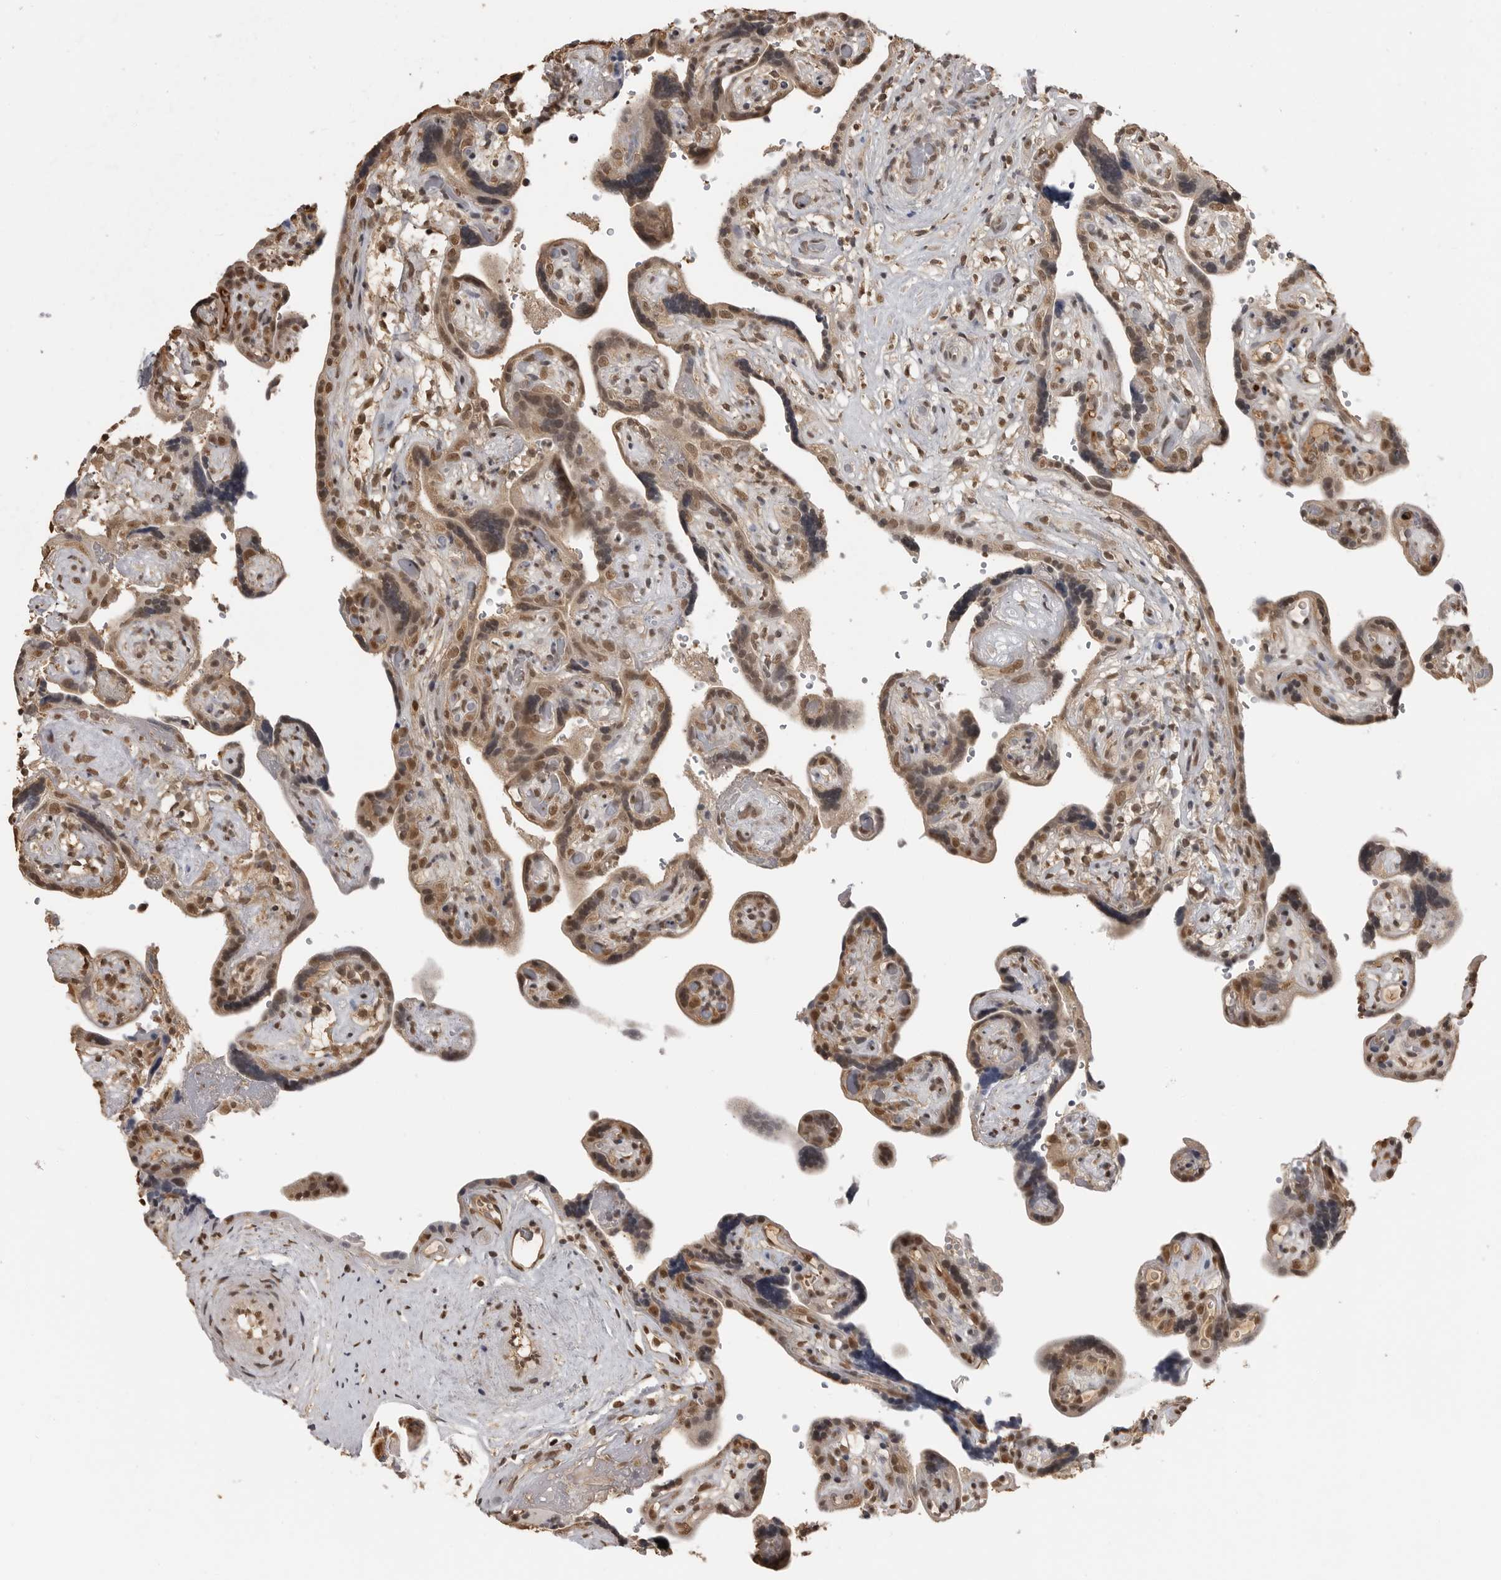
{"staining": {"intensity": "strong", "quantity": ">75%", "location": "cytoplasmic/membranous,nuclear"}, "tissue": "placenta", "cell_type": "Decidual cells", "image_type": "normal", "snomed": [{"axis": "morphology", "description": "Normal tissue, NOS"}, {"axis": "topography", "description": "Placenta"}], "caption": "Protein expression by immunohistochemistry displays strong cytoplasmic/membranous,nuclear positivity in about >75% of decidual cells in normal placenta.", "gene": "CLOCK", "patient": {"sex": "female", "age": 30}}